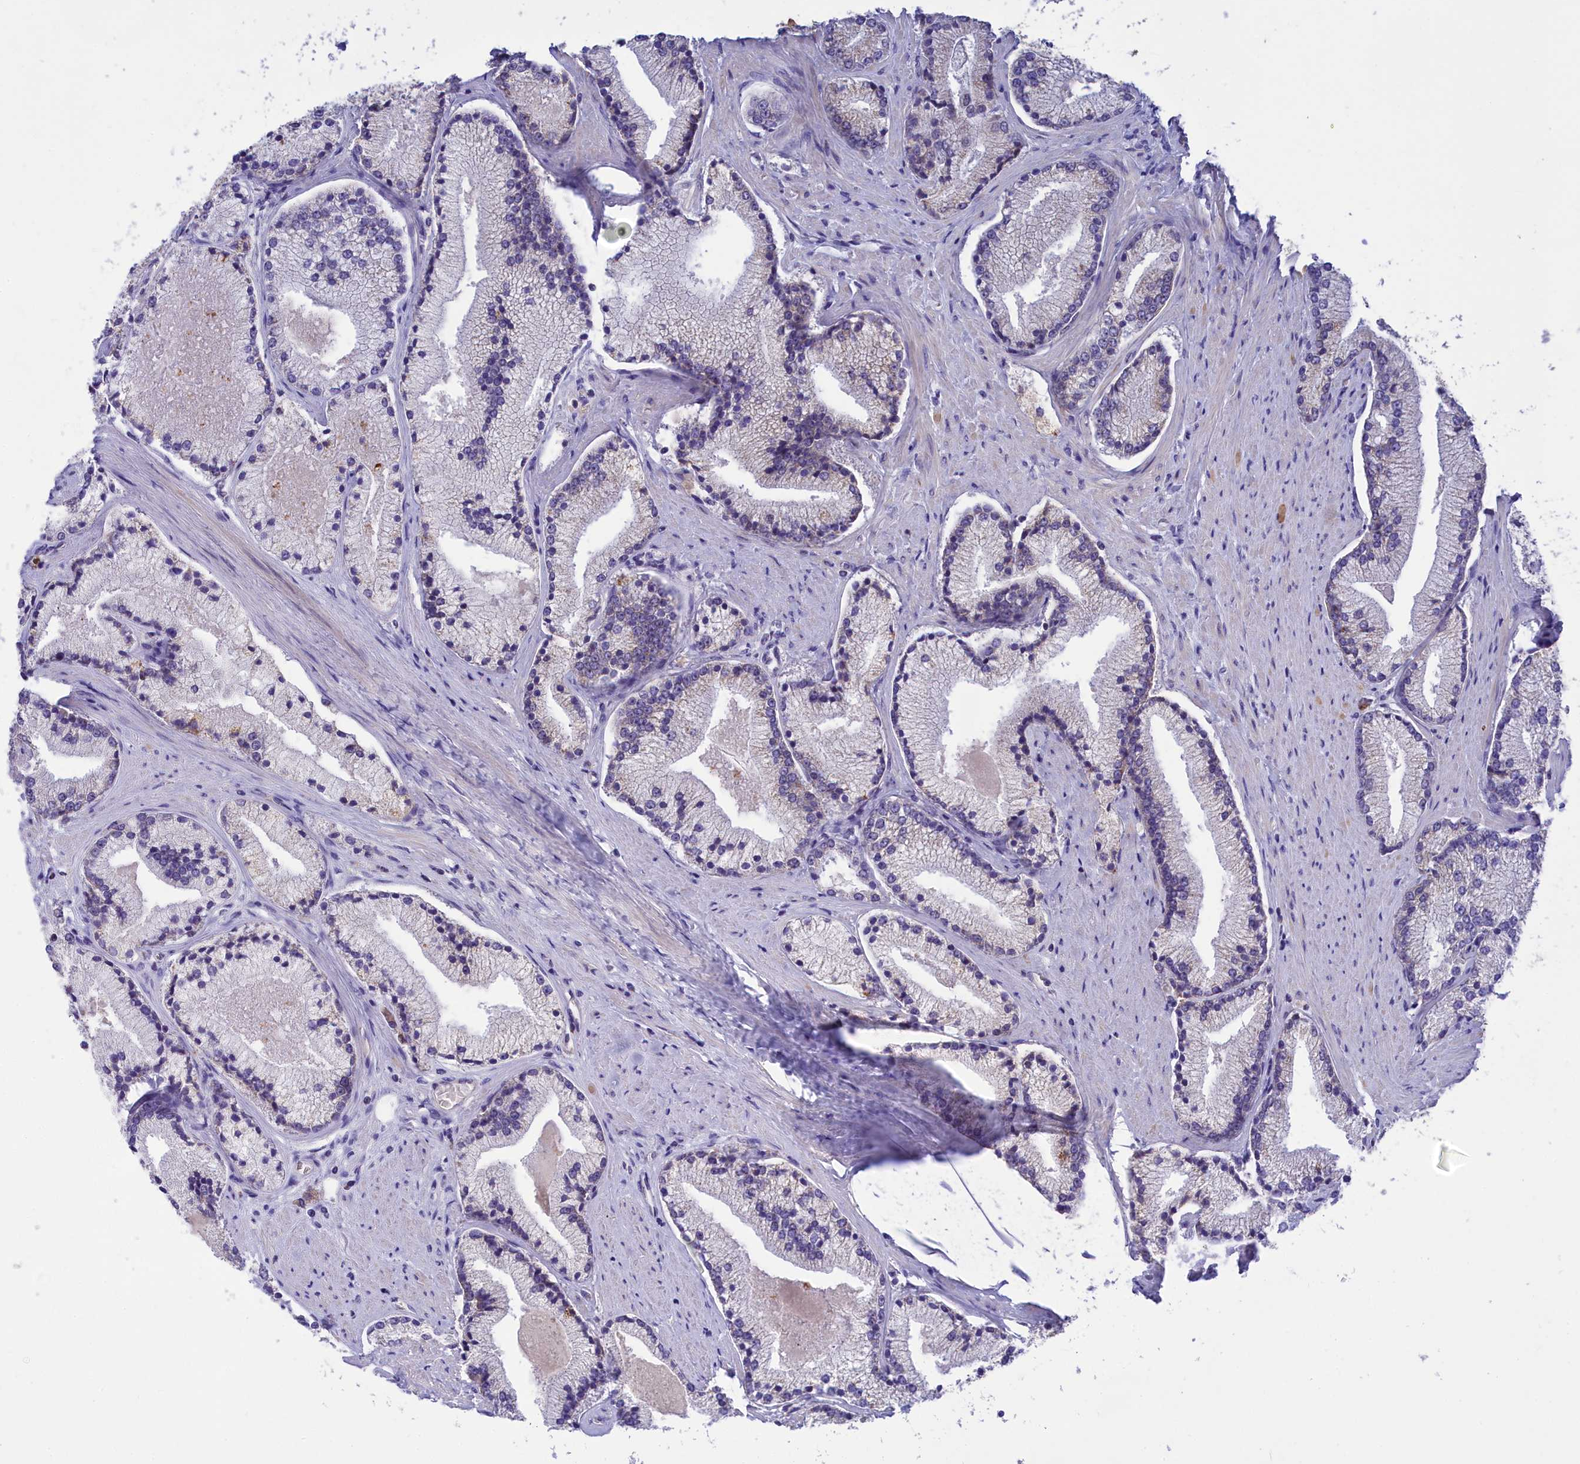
{"staining": {"intensity": "negative", "quantity": "none", "location": "none"}, "tissue": "prostate cancer", "cell_type": "Tumor cells", "image_type": "cancer", "snomed": [{"axis": "morphology", "description": "Adenocarcinoma, High grade"}, {"axis": "topography", "description": "Prostate"}], "caption": "Photomicrograph shows no protein staining in tumor cells of prostate adenocarcinoma (high-grade) tissue.", "gene": "PKHD1L1", "patient": {"sex": "male", "age": 67}}